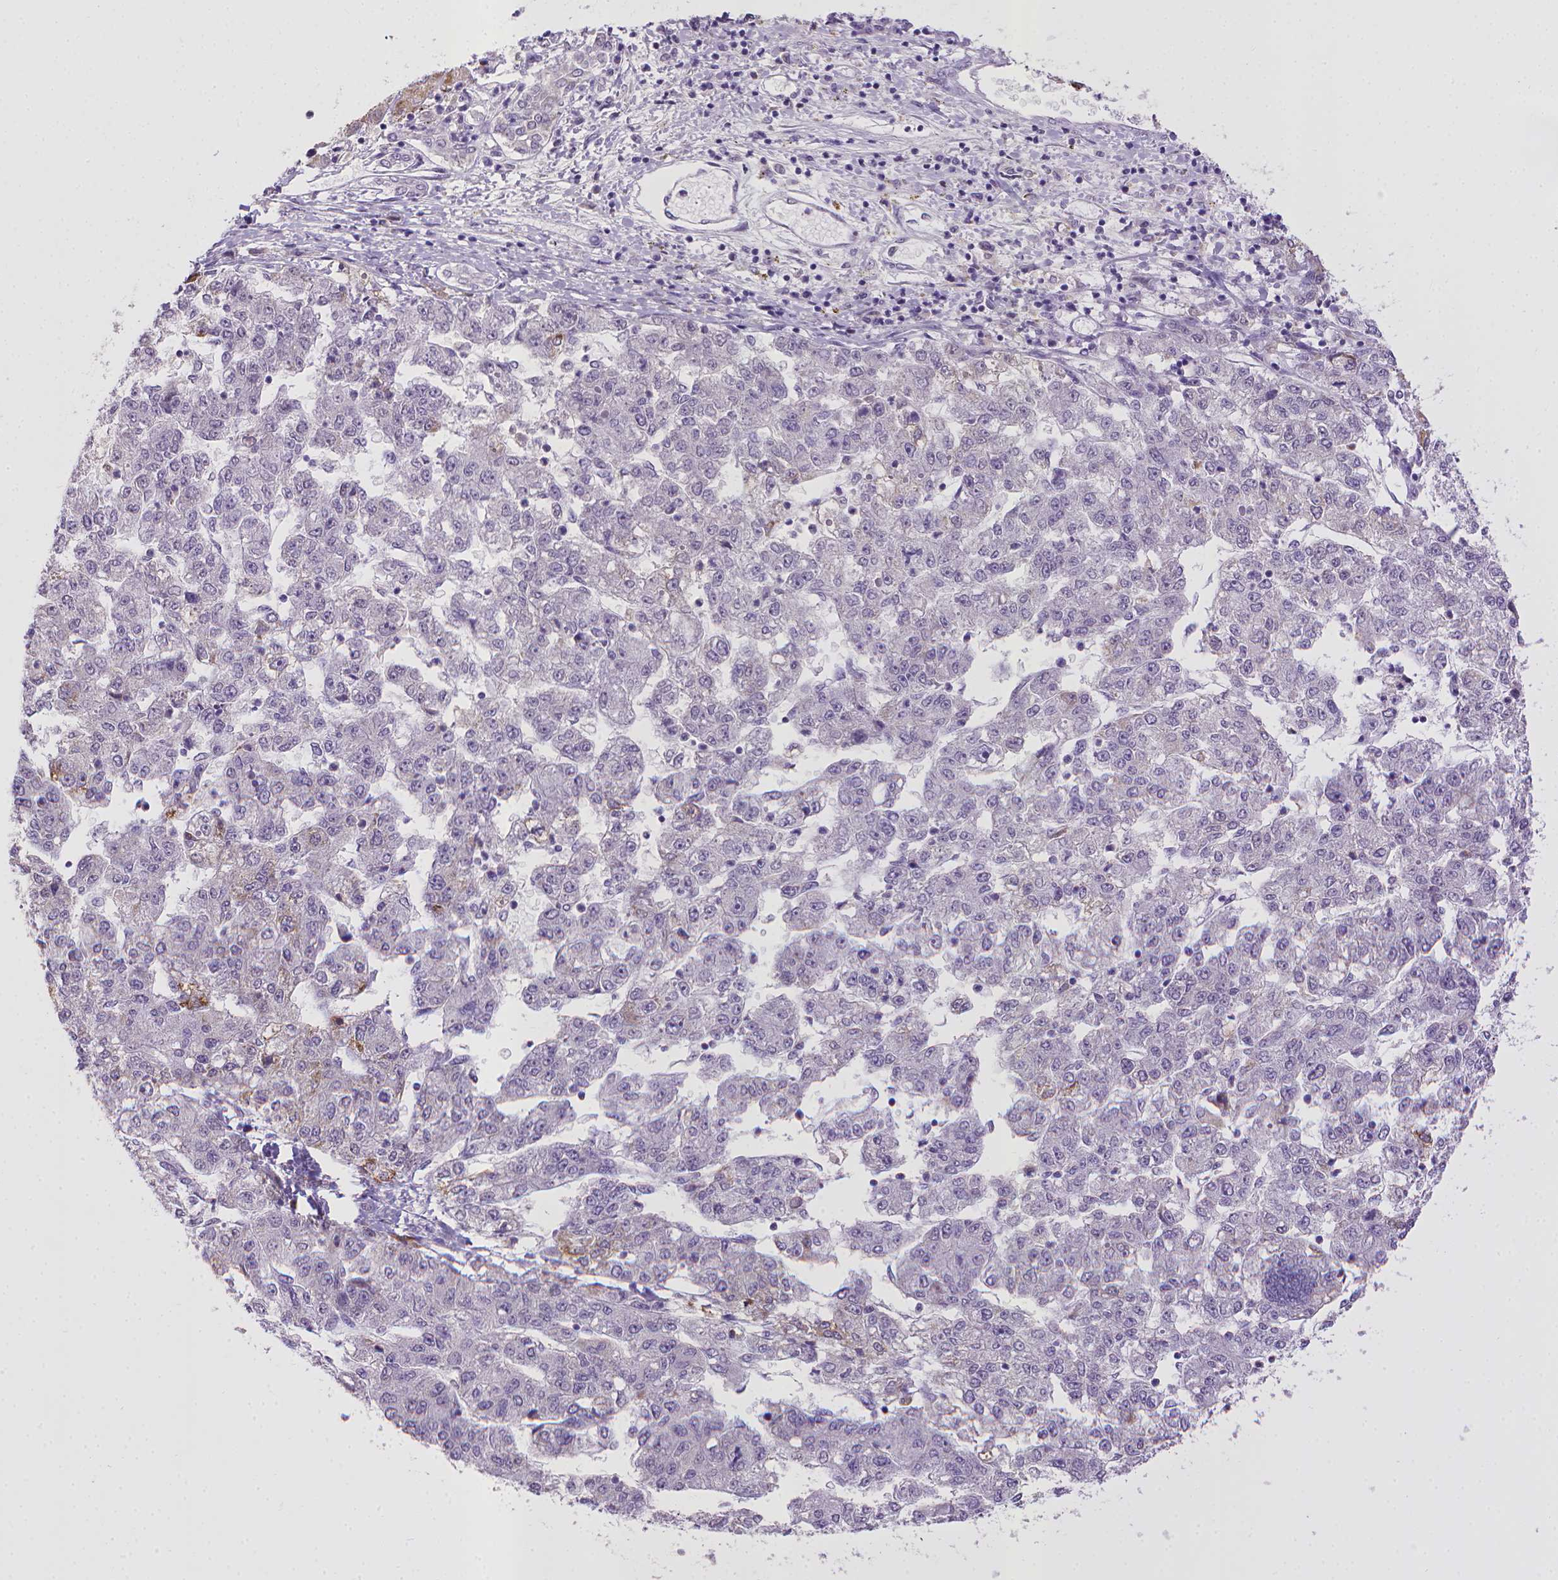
{"staining": {"intensity": "moderate", "quantity": "<25%", "location": "cytoplasmic/membranous"}, "tissue": "liver cancer", "cell_type": "Tumor cells", "image_type": "cancer", "snomed": [{"axis": "morphology", "description": "Carcinoma, Hepatocellular, NOS"}, {"axis": "topography", "description": "Liver"}], "caption": "IHC image of liver cancer stained for a protein (brown), which displays low levels of moderate cytoplasmic/membranous positivity in about <25% of tumor cells.", "gene": "KMO", "patient": {"sex": "male", "age": 56}}